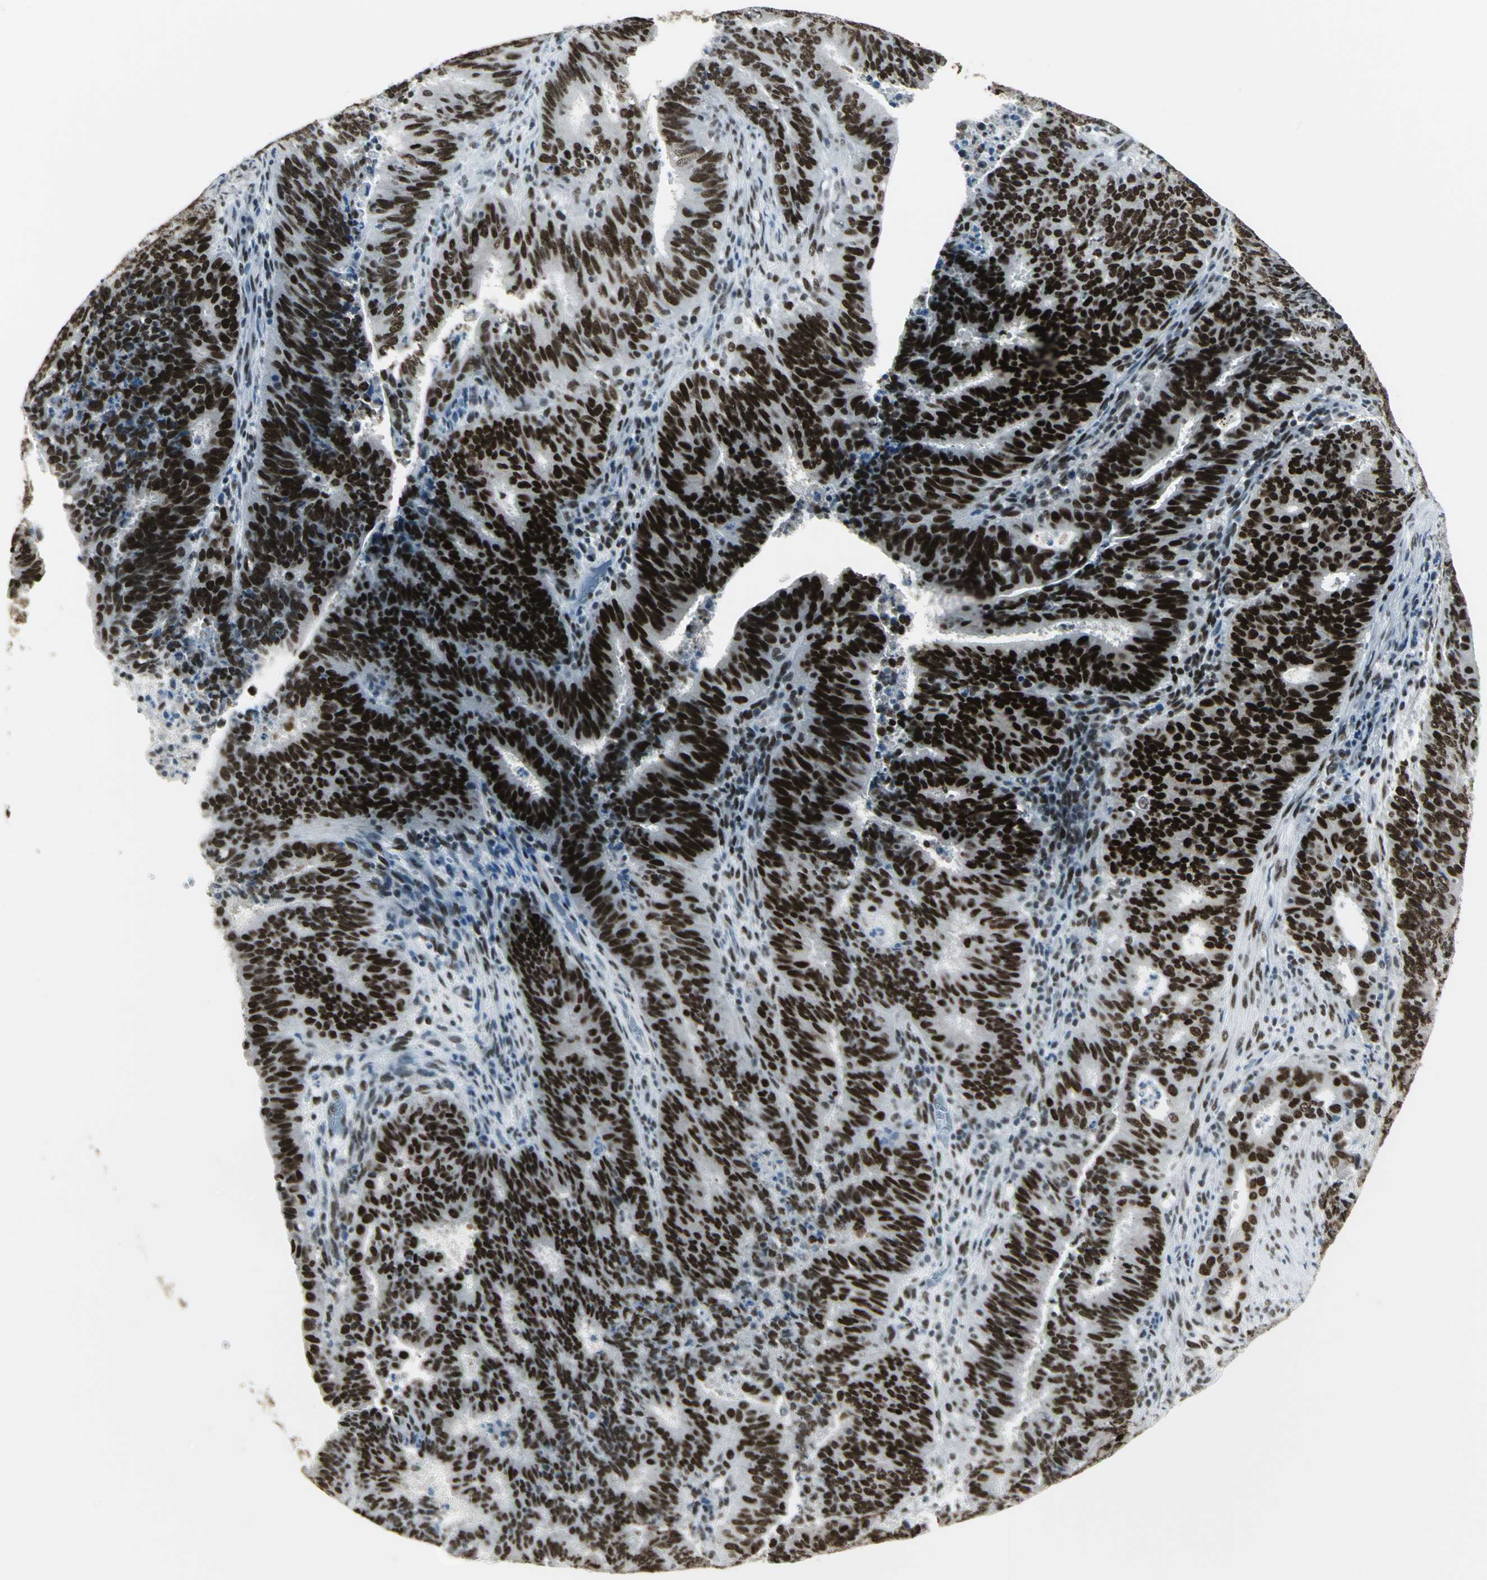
{"staining": {"intensity": "strong", "quantity": ">75%", "location": "nuclear"}, "tissue": "cervical cancer", "cell_type": "Tumor cells", "image_type": "cancer", "snomed": [{"axis": "morphology", "description": "Adenocarcinoma, NOS"}, {"axis": "topography", "description": "Cervix"}], "caption": "High-magnification brightfield microscopy of cervical adenocarcinoma stained with DAB (brown) and counterstained with hematoxylin (blue). tumor cells exhibit strong nuclear positivity is present in about>75% of cells.", "gene": "ADNP", "patient": {"sex": "female", "age": 44}}